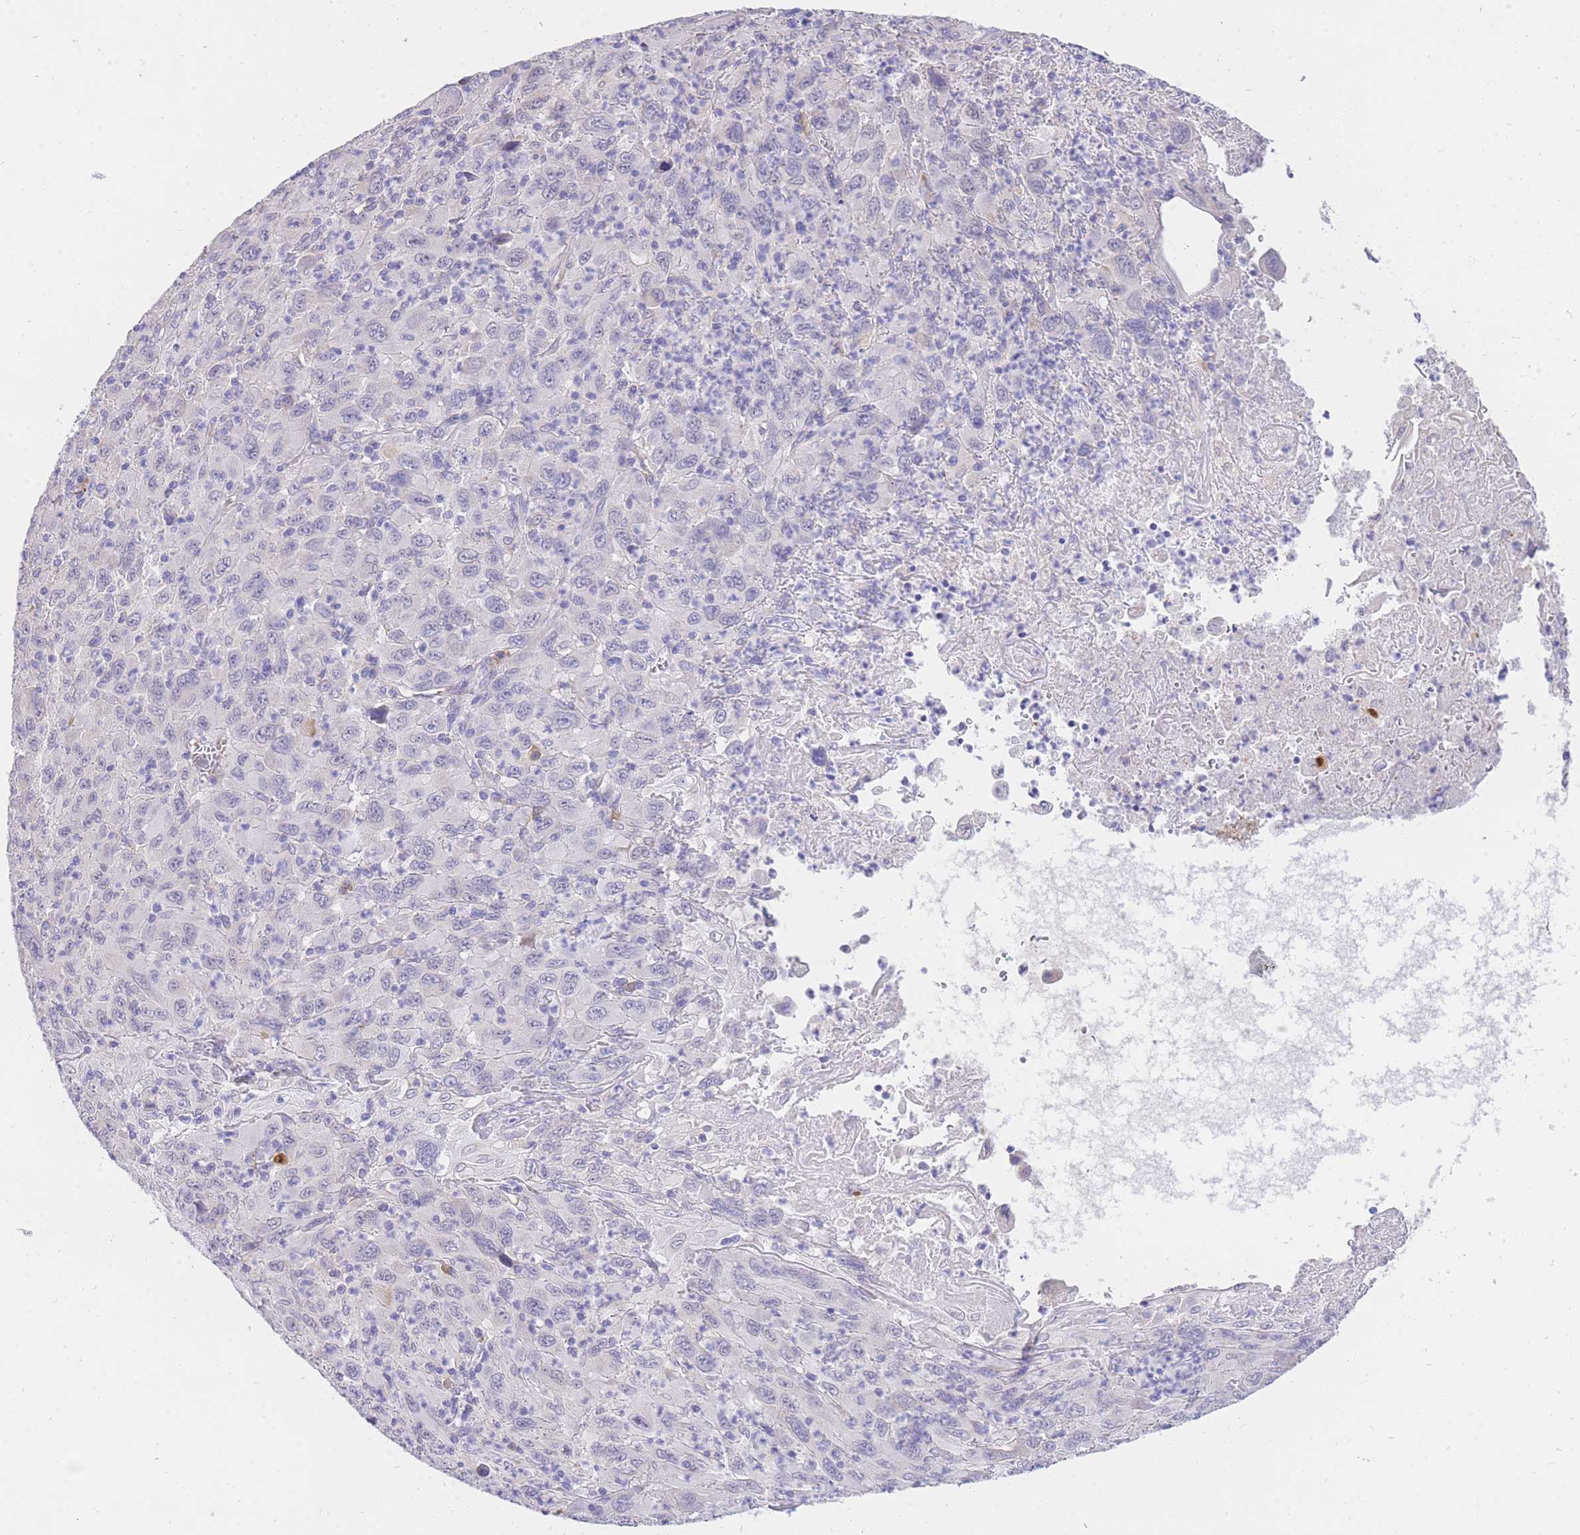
{"staining": {"intensity": "negative", "quantity": "none", "location": "none"}, "tissue": "melanoma", "cell_type": "Tumor cells", "image_type": "cancer", "snomed": [{"axis": "morphology", "description": "Malignant melanoma, Metastatic site"}, {"axis": "topography", "description": "Skin"}], "caption": "Immunohistochemistry of human melanoma exhibits no staining in tumor cells. Nuclei are stained in blue.", "gene": "C2orf88", "patient": {"sex": "female", "age": 56}}